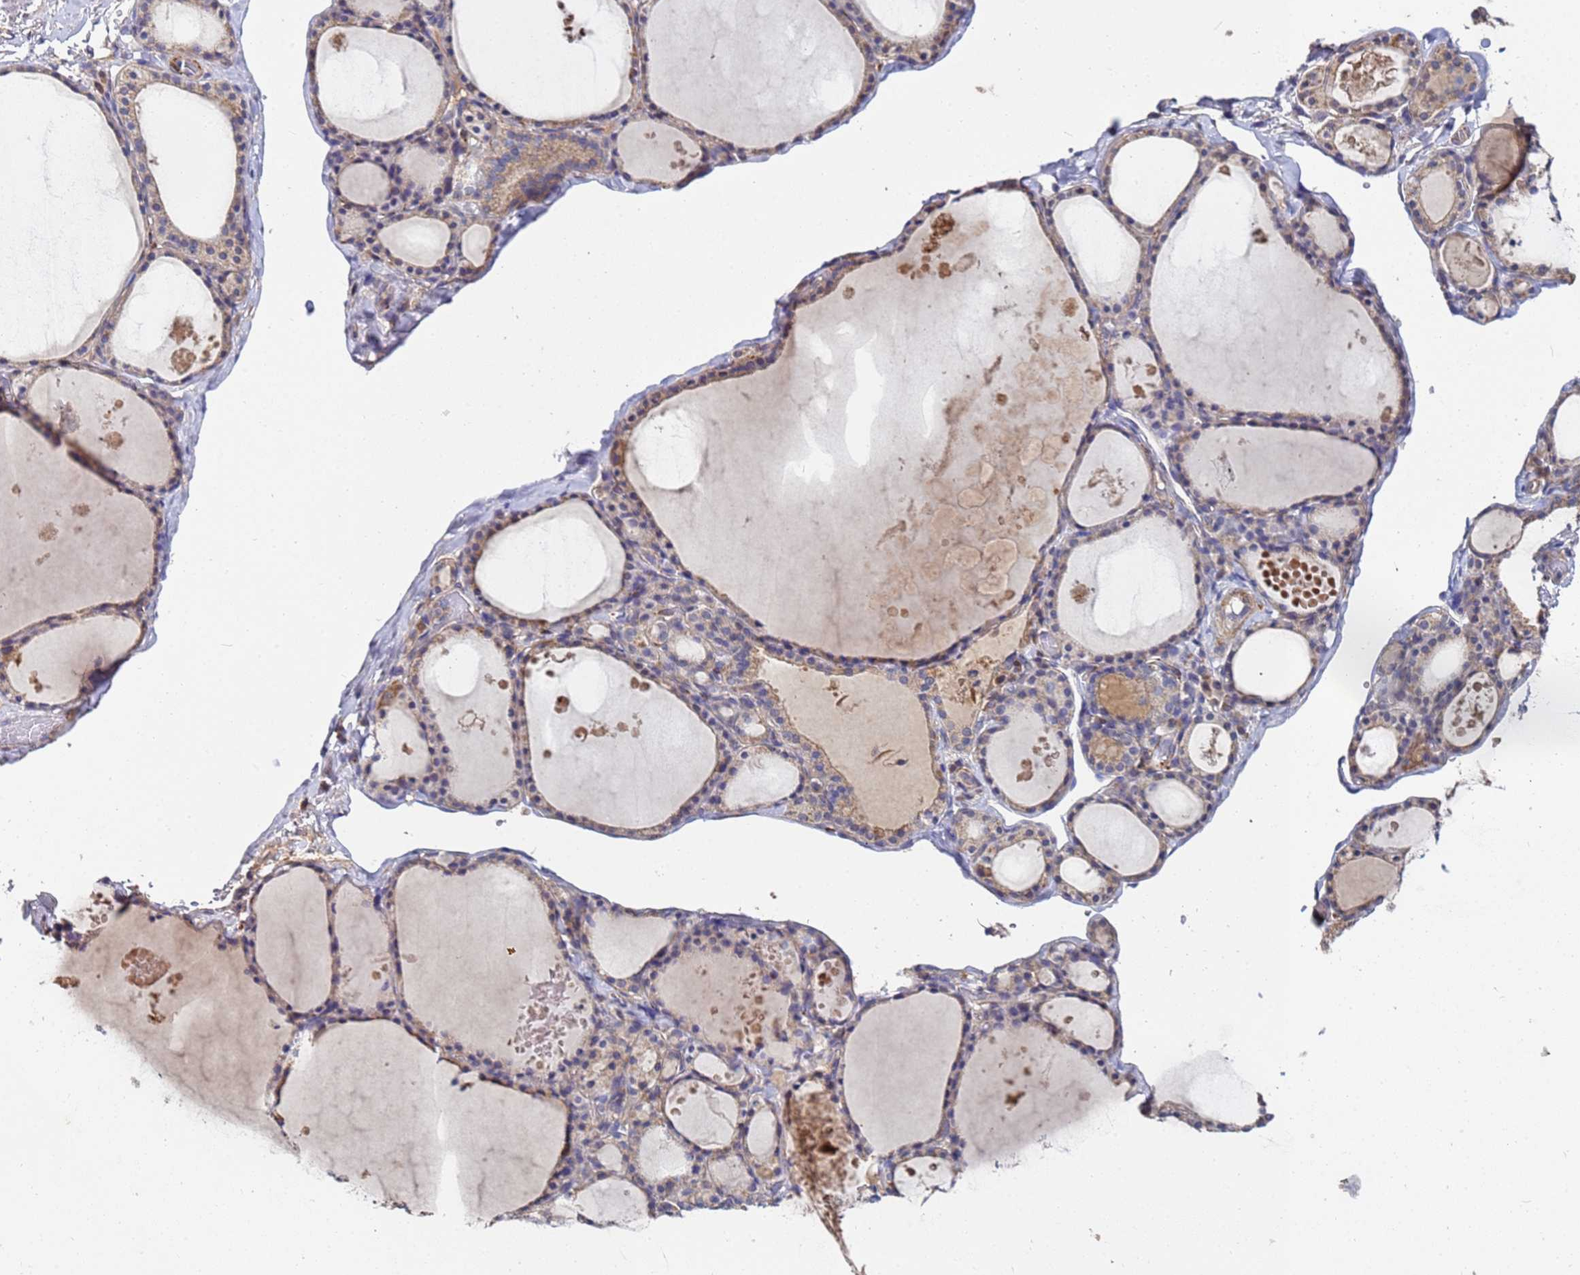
{"staining": {"intensity": "moderate", "quantity": "25%-75%", "location": "cytoplasmic/membranous"}, "tissue": "thyroid gland", "cell_type": "Glandular cells", "image_type": "normal", "snomed": [{"axis": "morphology", "description": "Normal tissue, NOS"}, {"axis": "topography", "description": "Thyroid gland"}], "caption": "IHC (DAB) staining of benign human thyroid gland demonstrates moderate cytoplasmic/membranous protein expression in approximately 25%-75% of glandular cells. (IHC, brightfield microscopy, high magnification).", "gene": "C5orf34", "patient": {"sex": "male", "age": 56}}